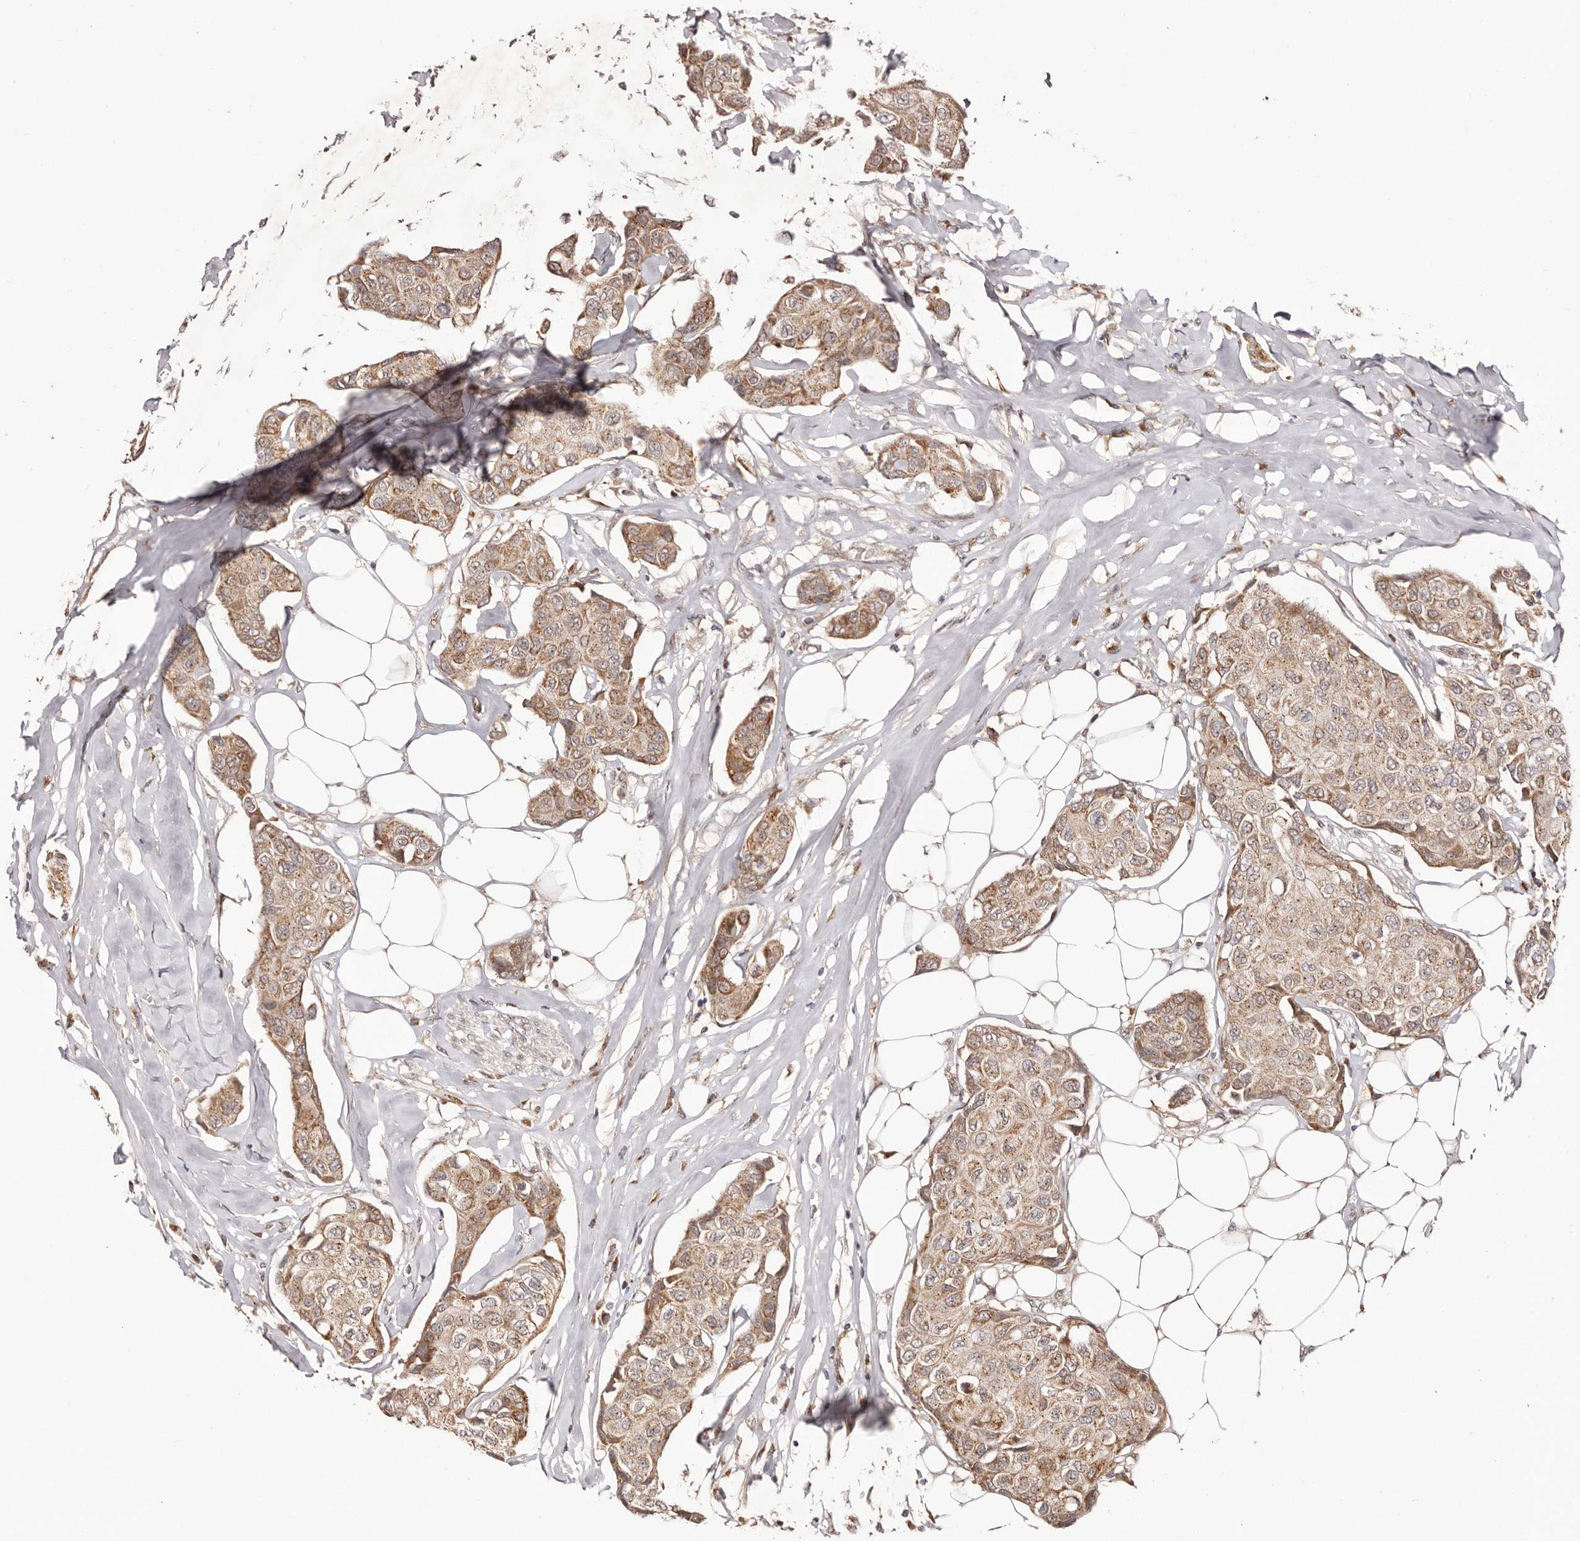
{"staining": {"intensity": "moderate", "quantity": ">75%", "location": "cytoplasmic/membranous"}, "tissue": "breast cancer", "cell_type": "Tumor cells", "image_type": "cancer", "snomed": [{"axis": "morphology", "description": "Duct carcinoma"}, {"axis": "topography", "description": "Breast"}], "caption": "Human breast cancer stained for a protein (brown) shows moderate cytoplasmic/membranous positive expression in about >75% of tumor cells.", "gene": "EGR3", "patient": {"sex": "female", "age": 80}}